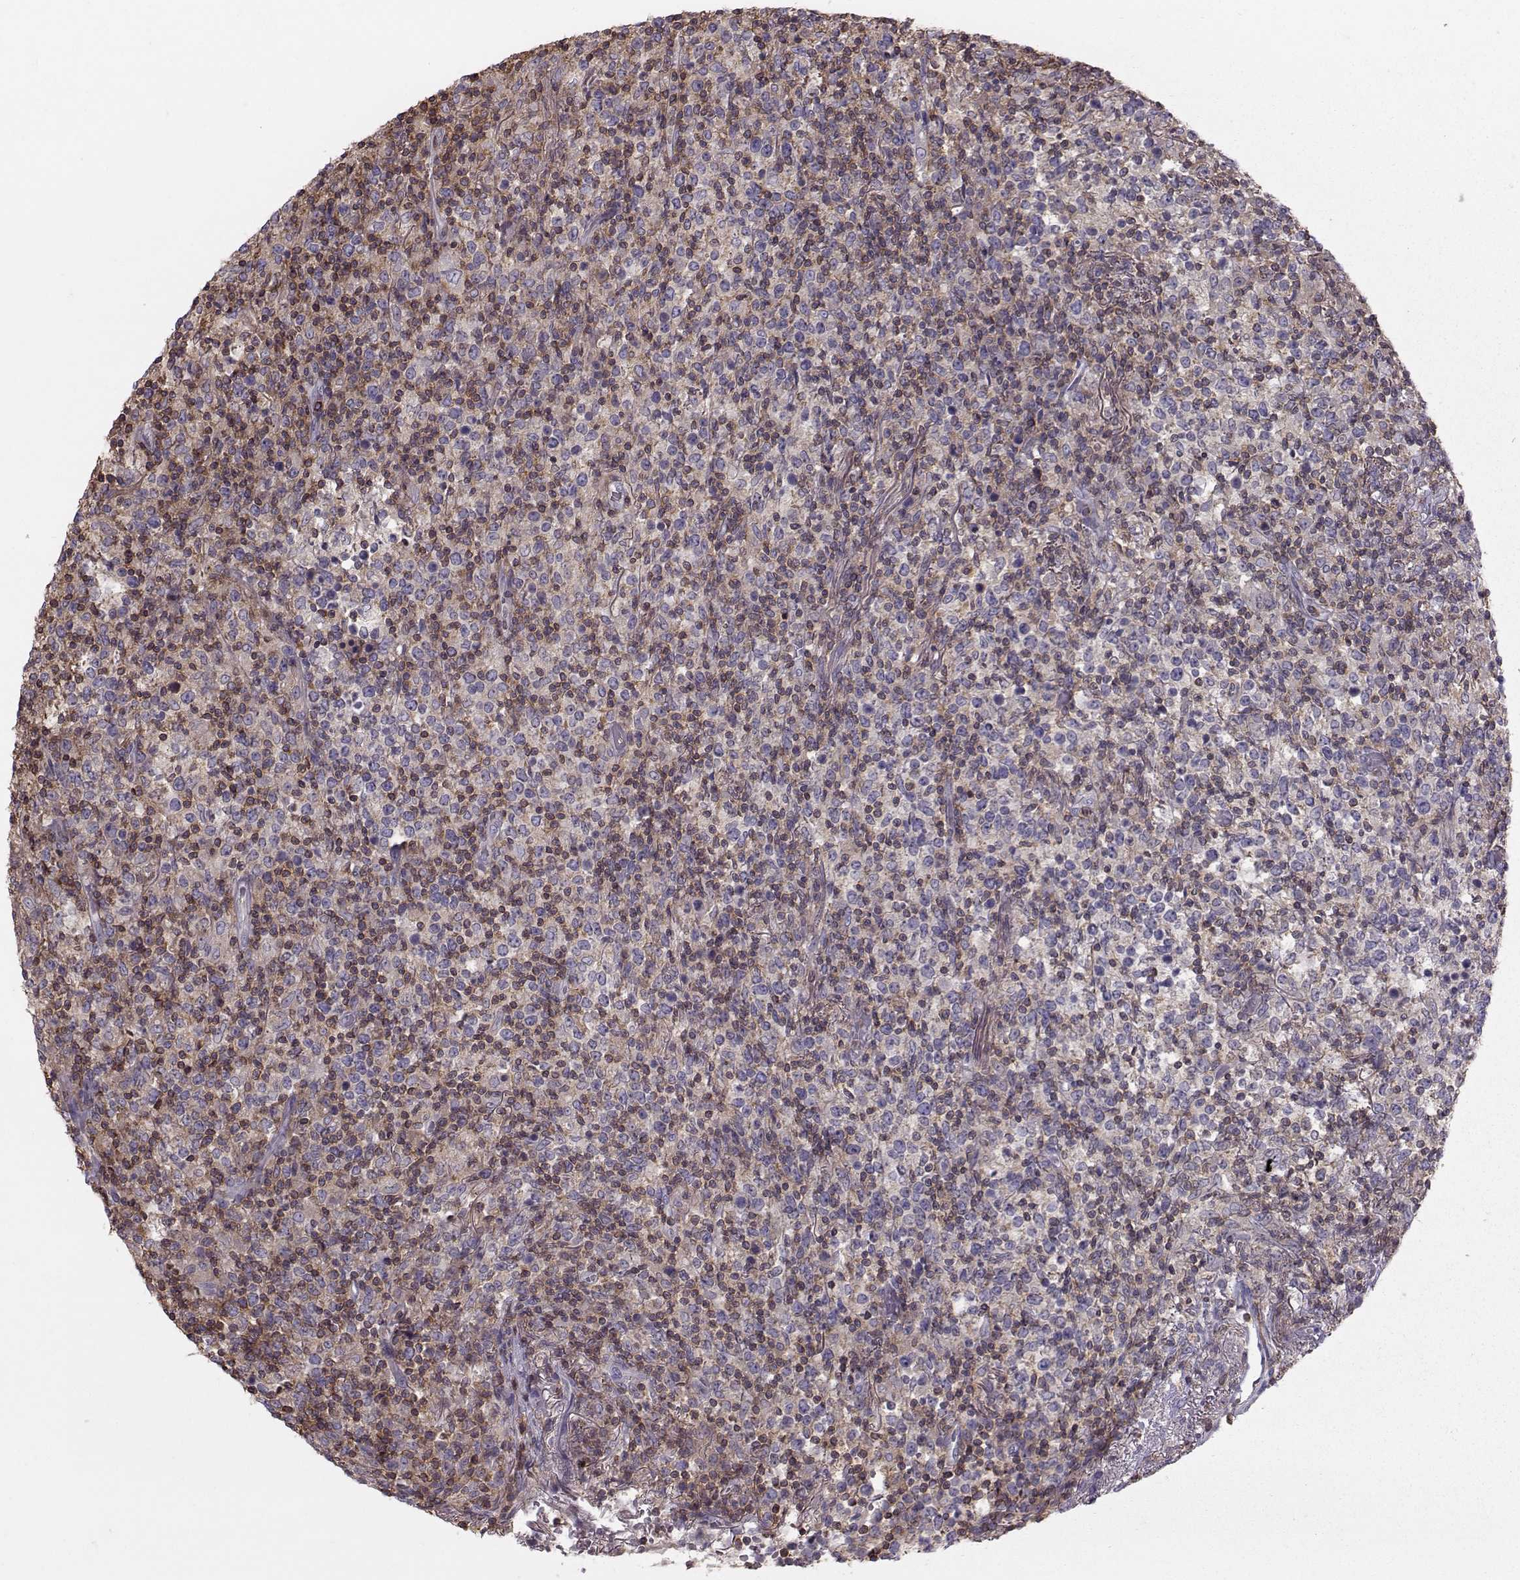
{"staining": {"intensity": "moderate", "quantity": ">75%", "location": "cytoplasmic/membranous"}, "tissue": "lymphoma", "cell_type": "Tumor cells", "image_type": "cancer", "snomed": [{"axis": "morphology", "description": "Malignant lymphoma, non-Hodgkin's type, High grade"}, {"axis": "topography", "description": "Lung"}], "caption": "Immunohistochemistry (IHC) (DAB (3,3'-diaminobenzidine)) staining of human lymphoma demonstrates moderate cytoplasmic/membranous protein expression in about >75% of tumor cells. The protein is stained brown, and the nuclei are stained in blue (DAB IHC with brightfield microscopy, high magnification).", "gene": "ZBTB32", "patient": {"sex": "male", "age": 79}}